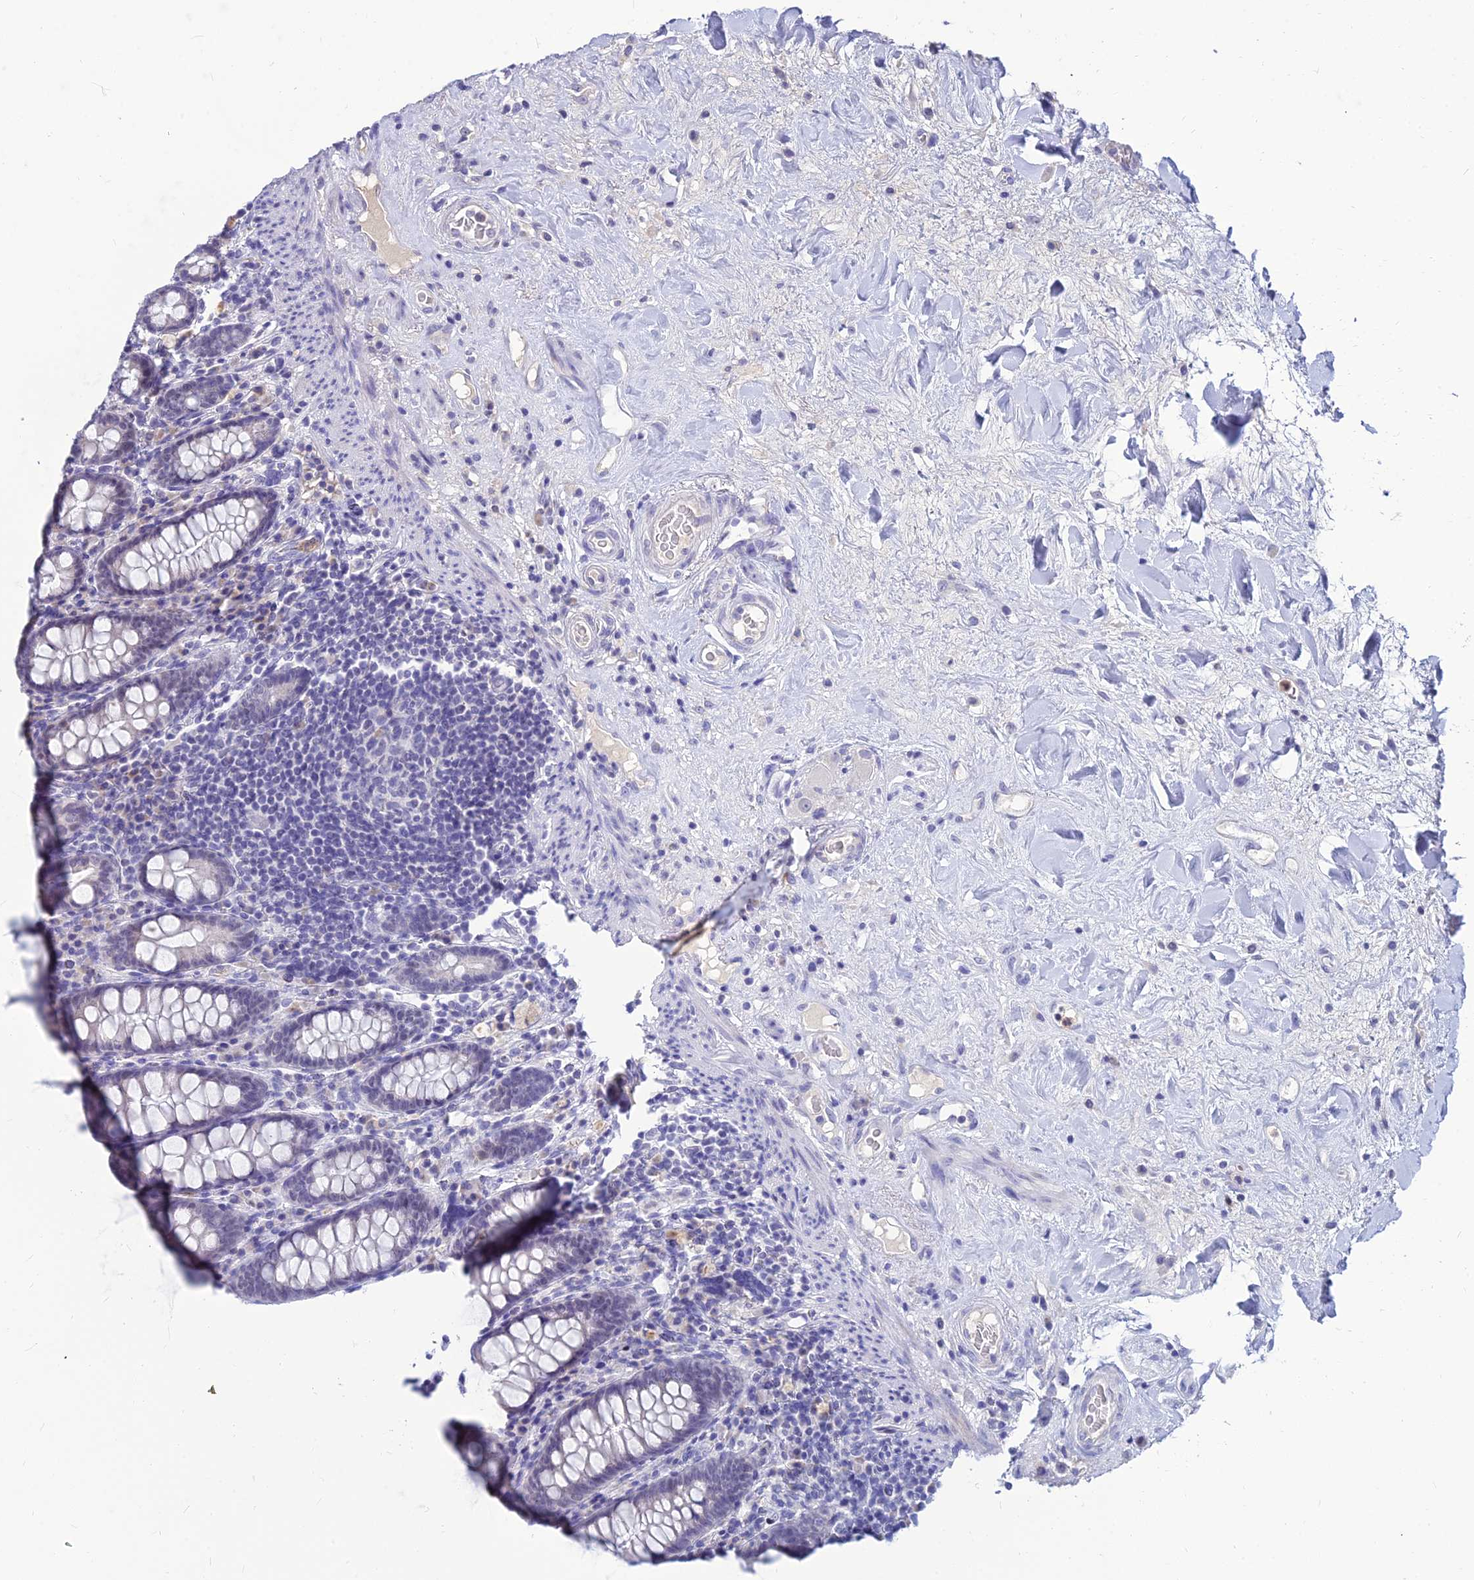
{"staining": {"intensity": "negative", "quantity": "none", "location": "none"}, "tissue": "colon", "cell_type": "Endothelial cells", "image_type": "normal", "snomed": [{"axis": "morphology", "description": "Normal tissue, NOS"}, {"axis": "topography", "description": "Colon"}], "caption": "DAB immunohistochemical staining of benign colon exhibits no significant expression in endothelial cells.", "gene": "GOLGA6A", "patient": {"sex": "female", "age": 79}}